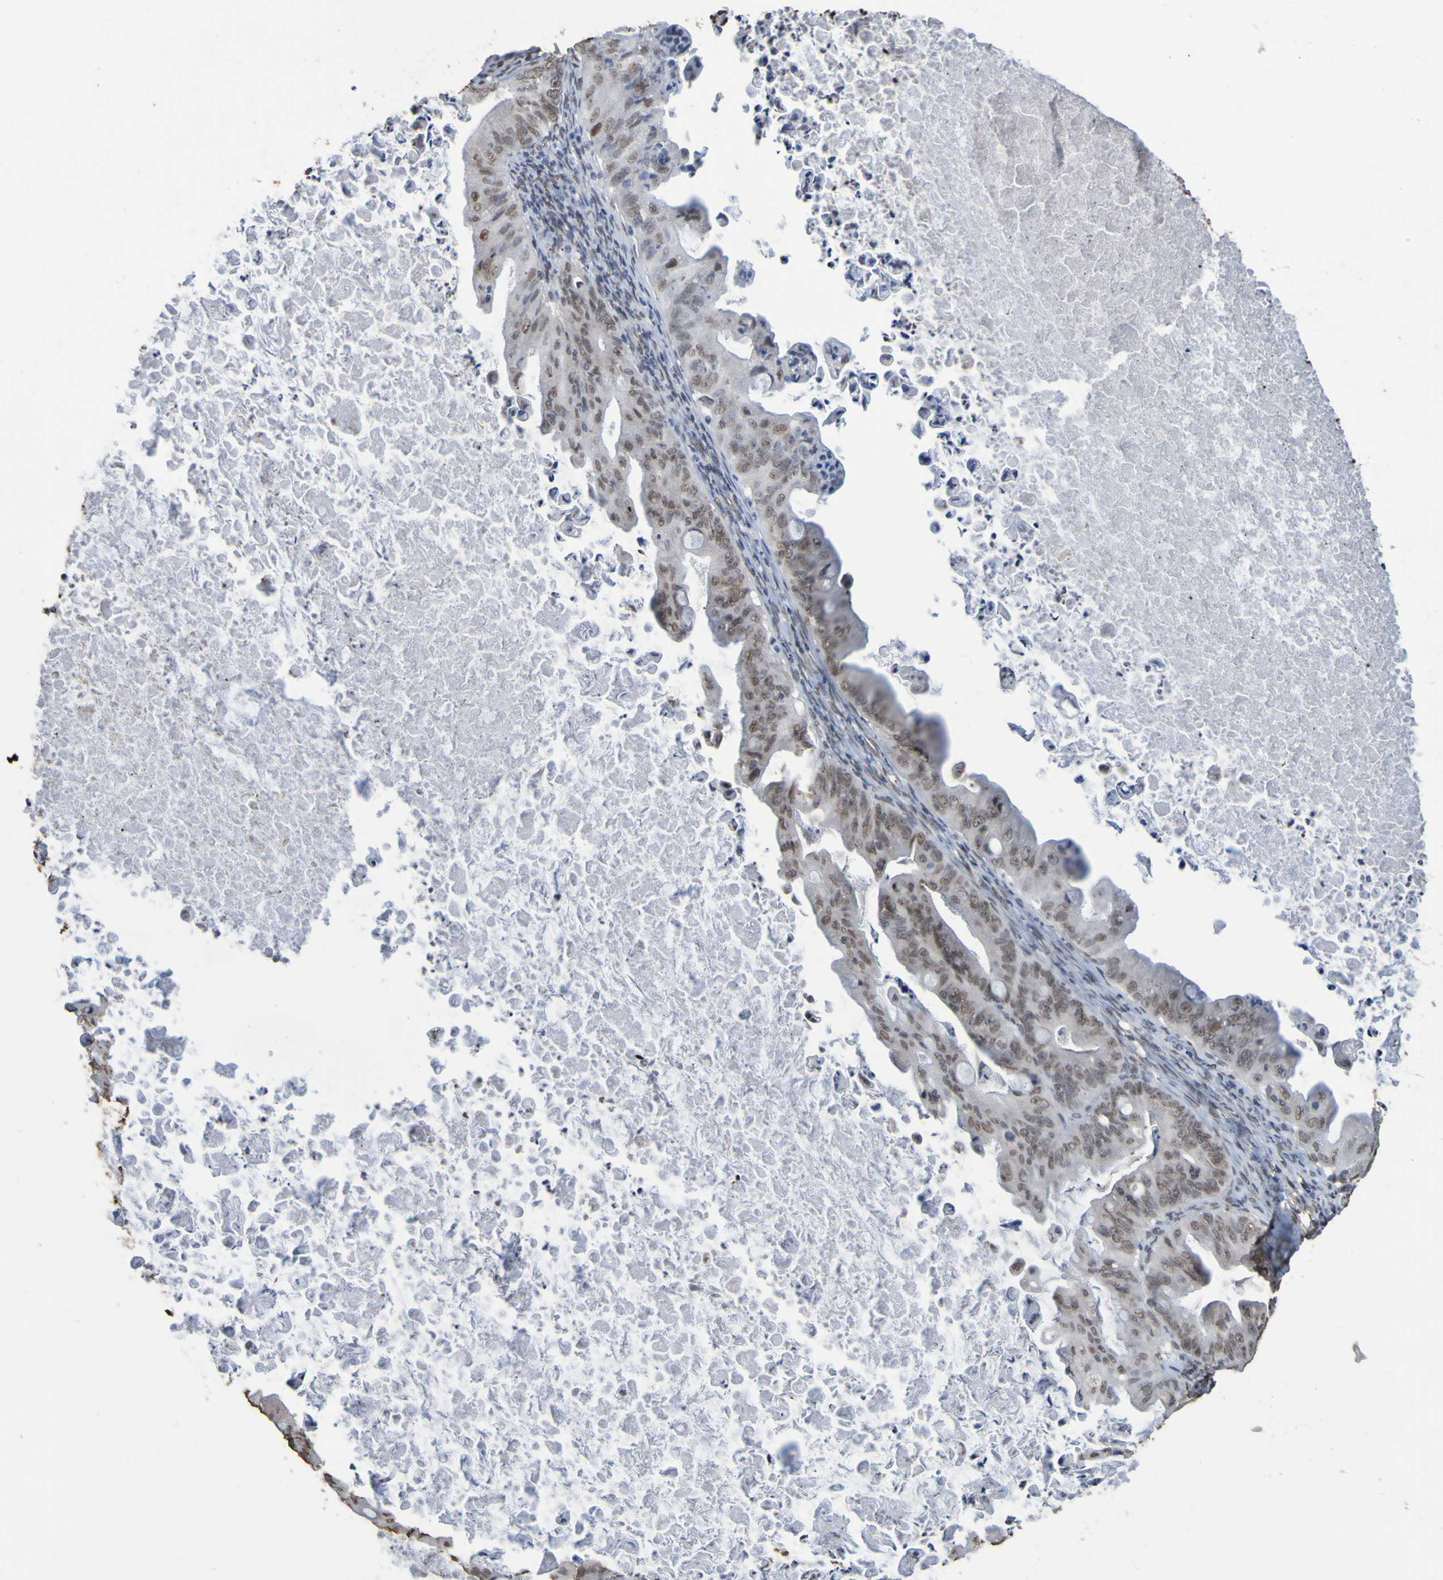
{"staining": {"intensity": "moderate", "quantity": ">75%", "location": "nuclear"}, "tissue": "ovarian cancer", "cell_type": "Tumor cells", "image_type": "cancer", "snomed": [{"axis": "morphology", "description": "Cystadenocarcinoma, mucinous, NOS"}, {"axis": "topography", "description": "Ovary"}], "caption": "Ovarian mucinous cystadenocarcinoma stained with IHC displays moderate nuclear positivity in approximately >75% of tumor cells.", "gene": "ALKBH2", "patient": {"sex": "female", "age": 37}}